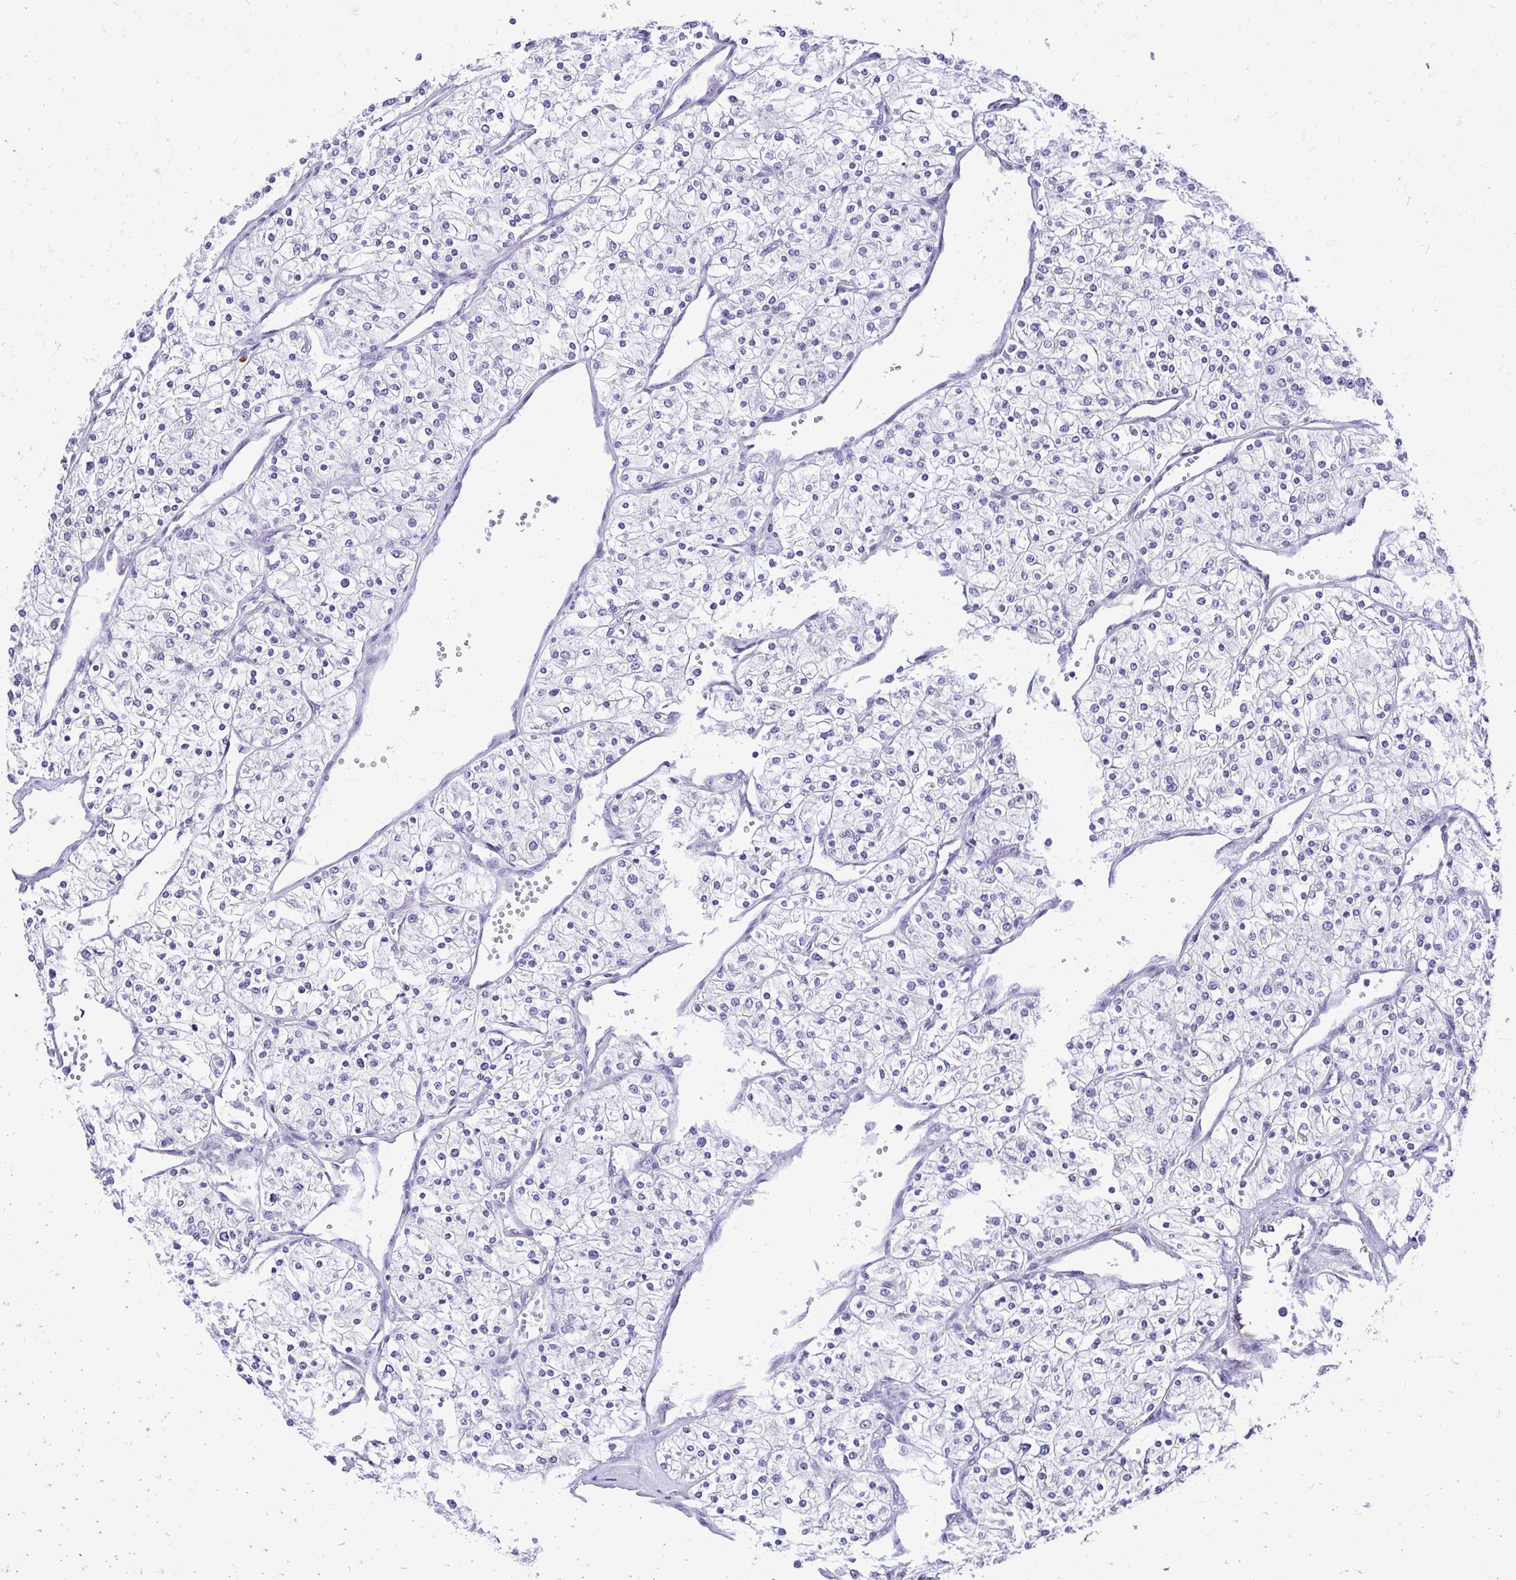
{"staining": {"intensity": "negative", "quantity": "none", "location": "none"}, "tissue": "renal cancer", "cell_type": "Tumor cells", "image_type": "cancer", "snomed": [{"axis": "morphology", "description": "Adenocarcinoma, NOS"}, {"axis": "topography", "description": "Kidney"}], "caption": "Immunohistochemistry (IHC) photomicrograph of neoplastic tissue: human renal cancer (adenocarcinoma) stained with DAB (3,3'-diaminobenzidine) reveals no significant protein positivity in tumor cells.", "gene": "NIFK", "patient": {"sex": "male", "age": 80}}